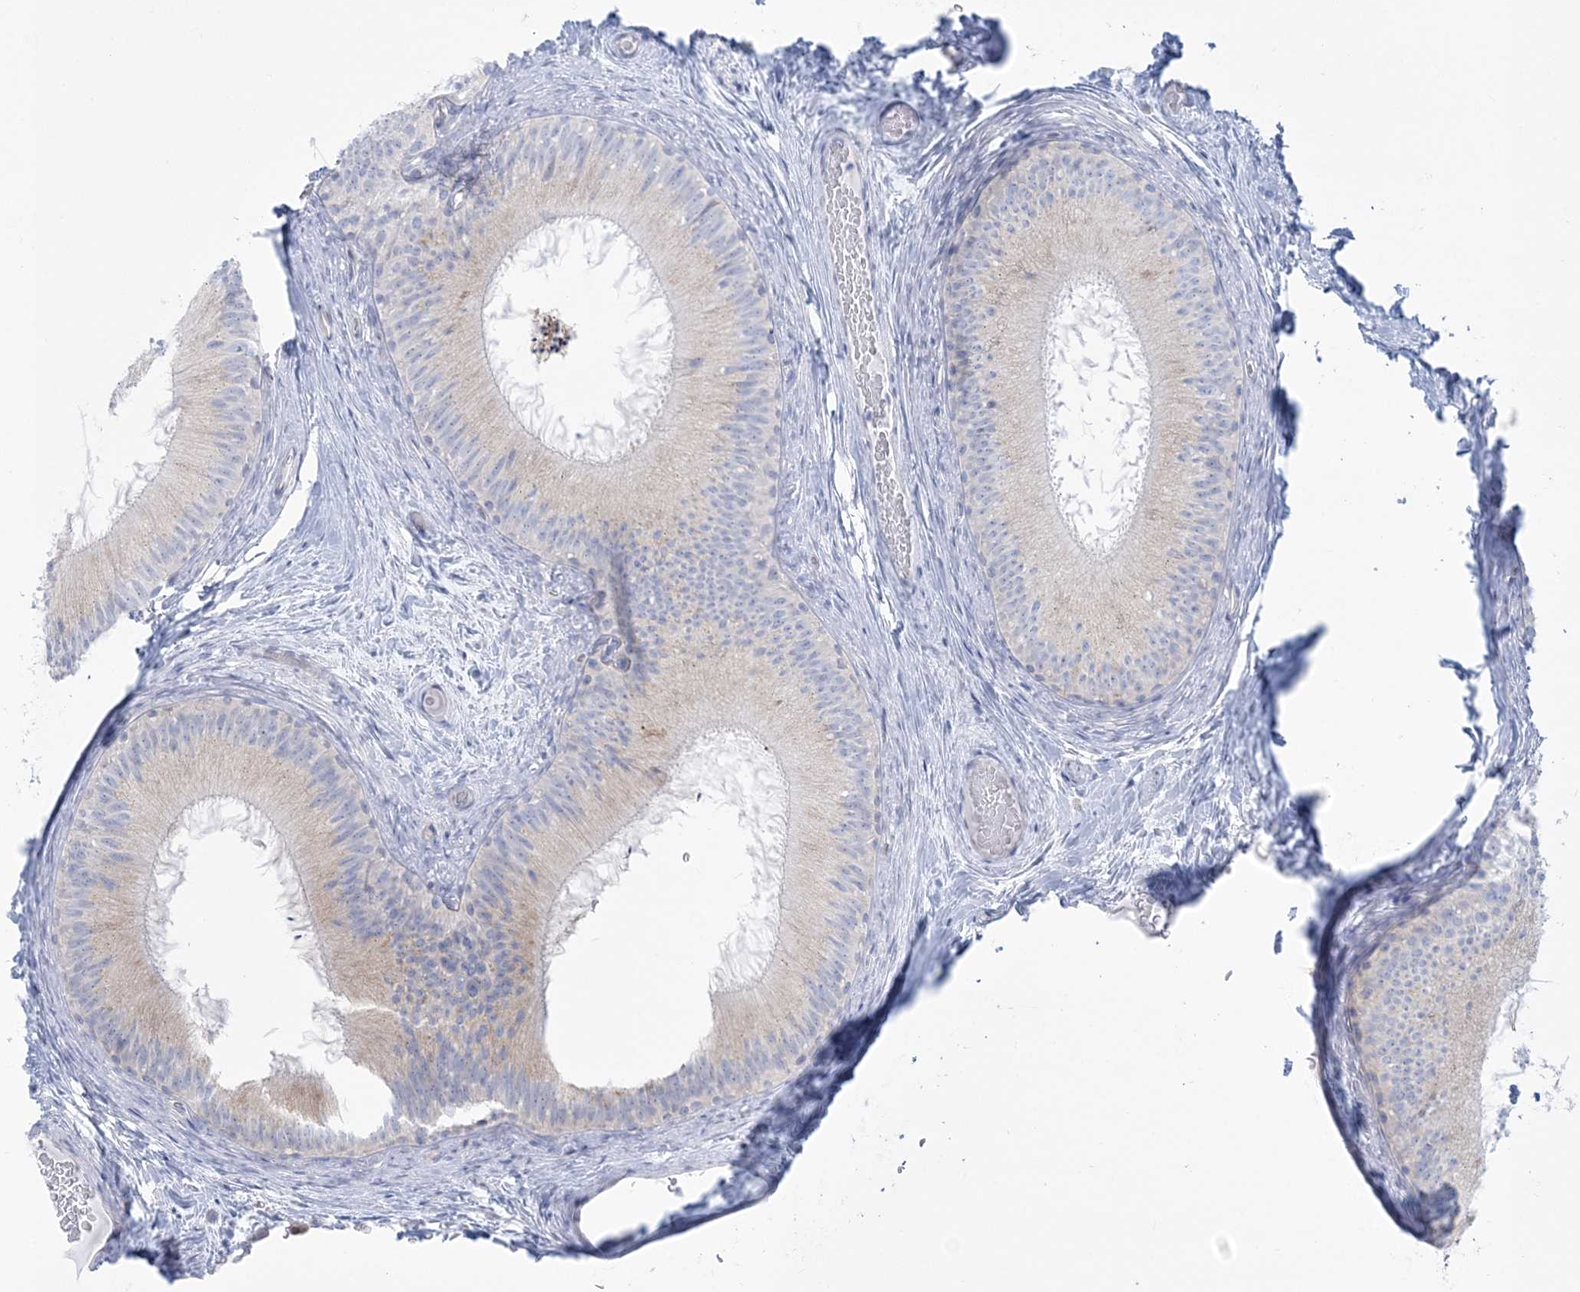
{"staining": {"intensity": "negative", "quantity": "none", "location": "none"}, "tissue": "epididymis", "cell_type": "Glandular cells", "image_type": "normal", "snomed": [{"axis": "morphology", "description": "Normal tissue, NOS"}, {"axis": "topography", "description": "Epididymis"}], "caption": "This is an immunohistochemistry image of benign epididymis. There is no expression in glandular cells.", "gene": "ADGB", "patient": {"sex": "male", "age": 50}}